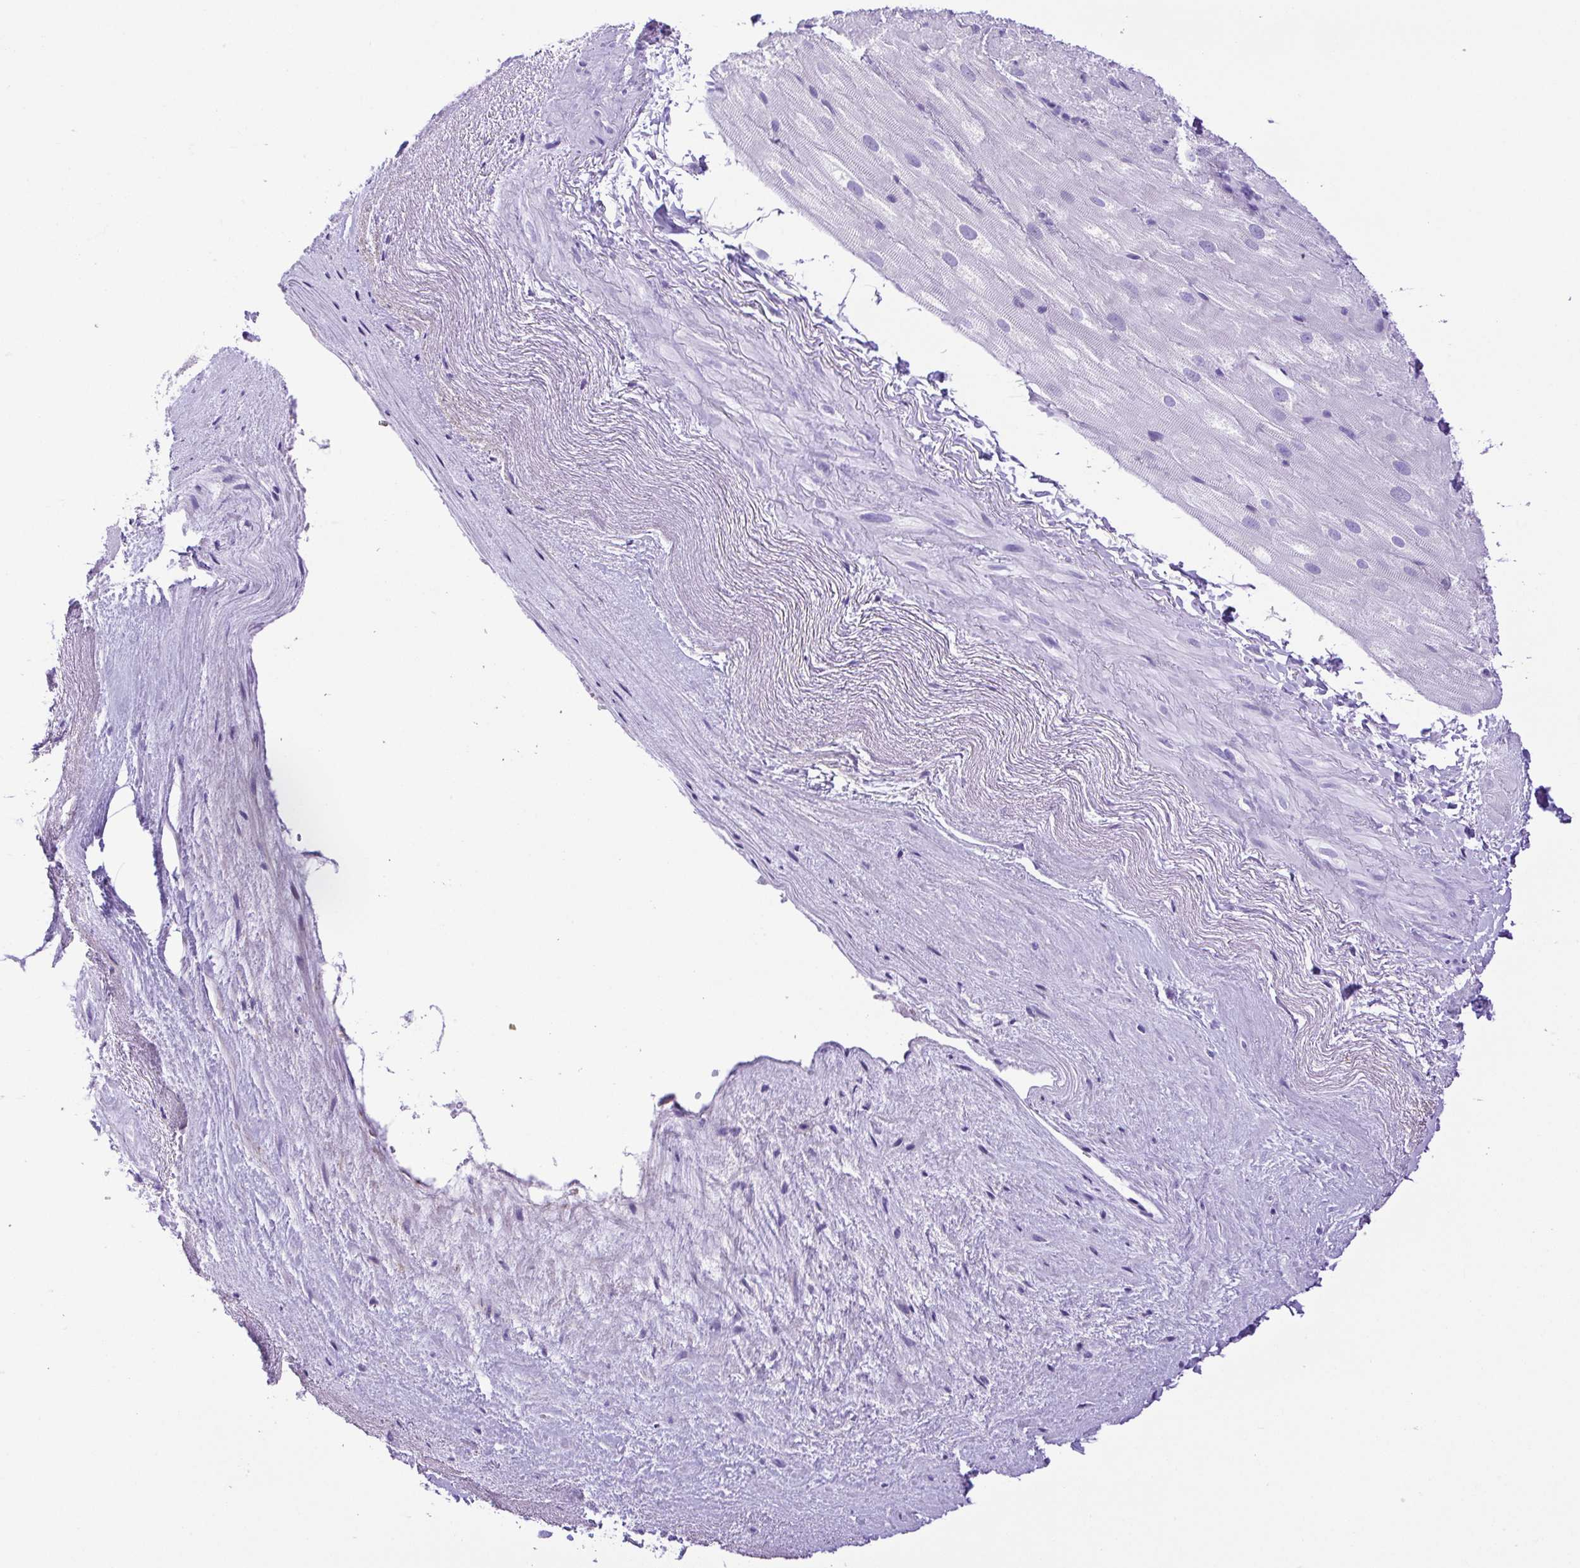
{"staining": {"intensity": "negative", "quantity": "none", "location": "none"}, "tissue": "heart muscle", "cell_type": "Cardiomyocytes", "image_type": "normal", "snomed": [{"axis": "morphology", "description": "Normal tissue, NOS"}, {"axis": "topography", "description": "Heart"}], "caption": "Cardiomyocytes are negative for protein expression in normal human heart muscle. (DAB (3,3'-diaminobenzidine) immunohistochemistry visualized using brightfield microscopy, high magnification).", "gene": "PAK3", "patient": {"sex": "male", "age": 62}}